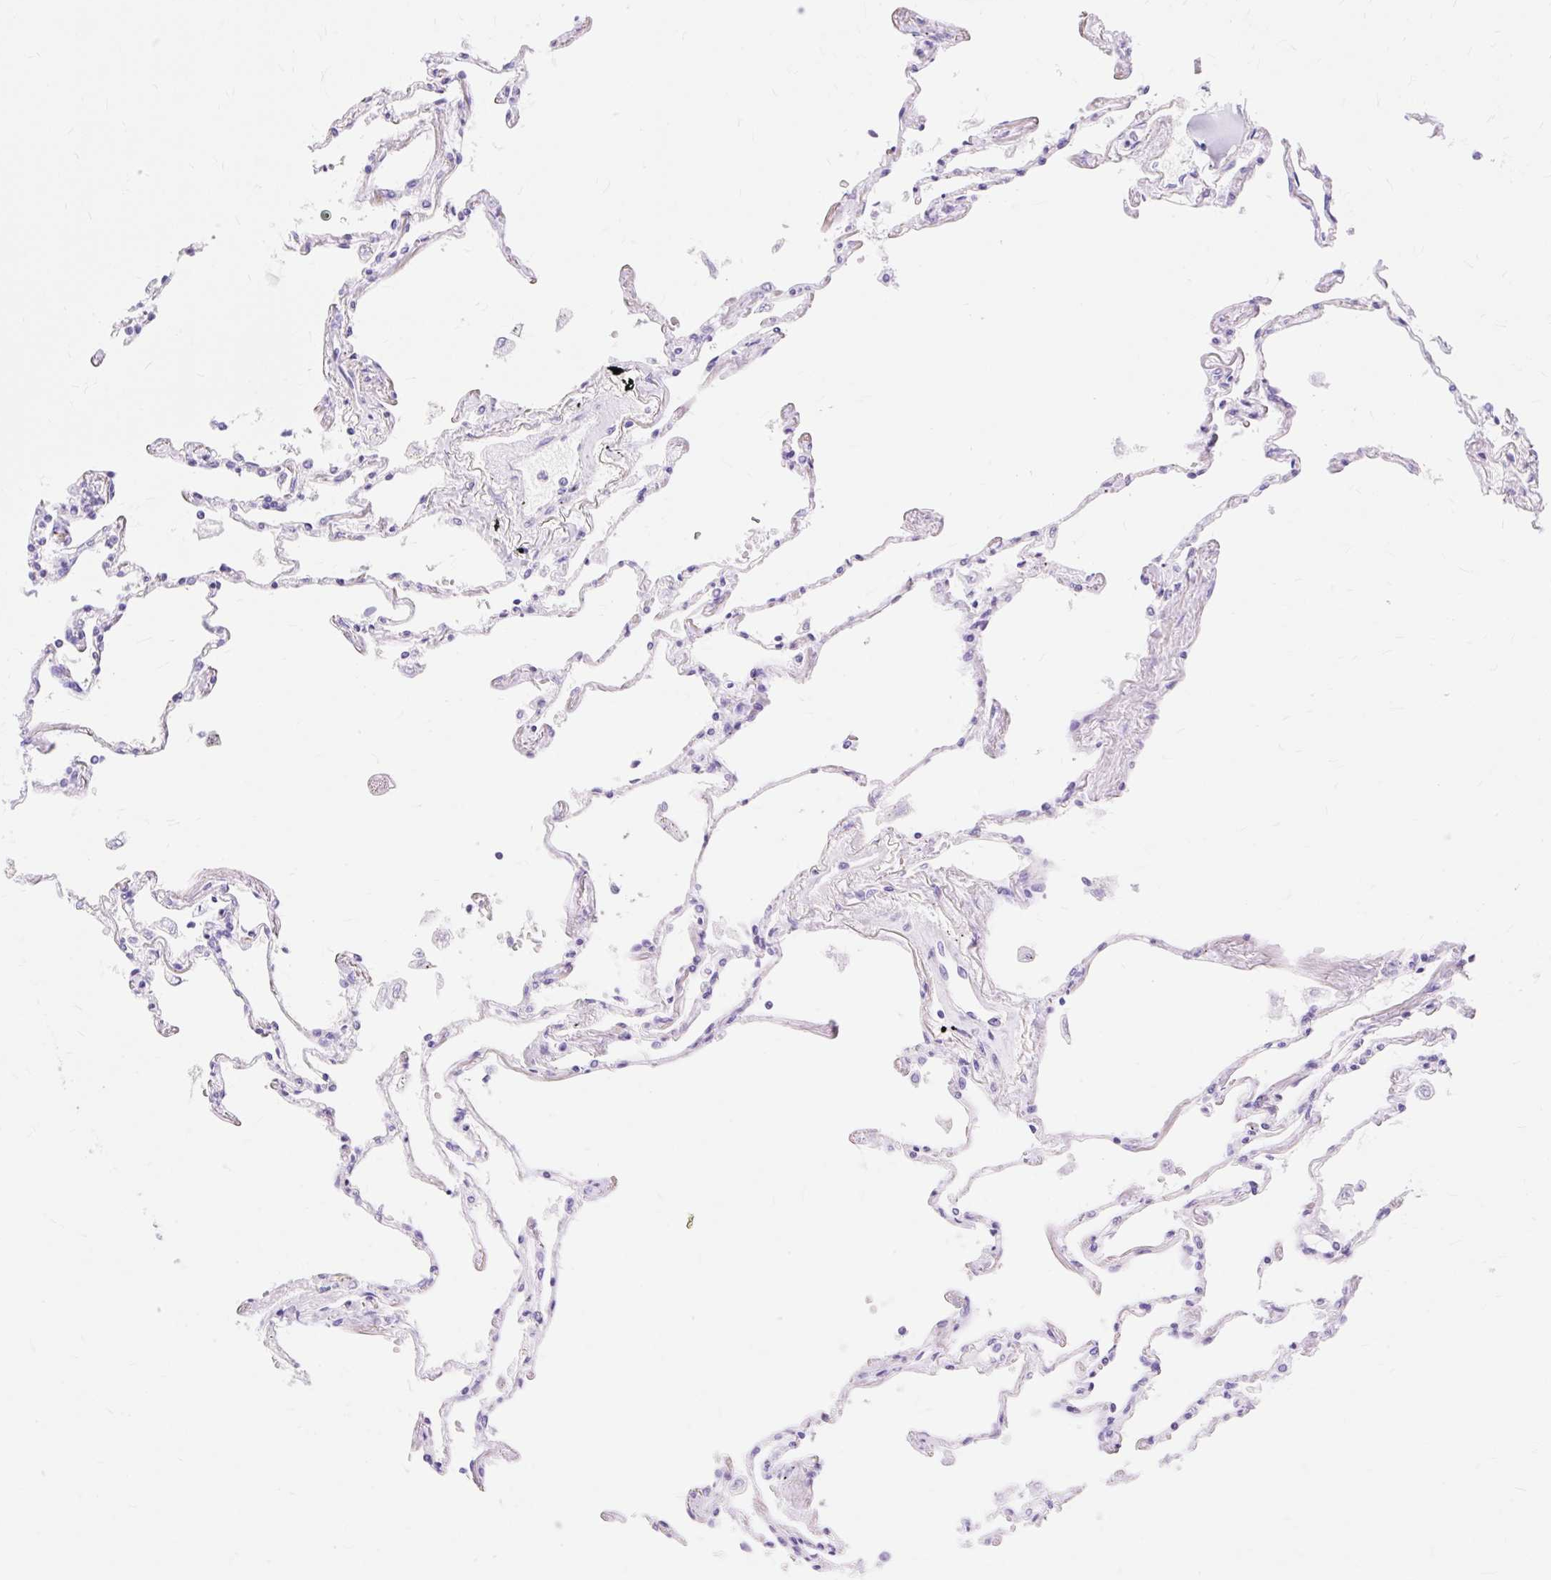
{"staining": {"intensity": "negative", "quantity": "none", "location": "none"}, "tissue": "lung", "cell_type": "Alveolar cells", "image_type": "normal", "snomed": [{"axis": "morphology", "description": "Normal tissue, NOS"}, {"axis": "topography", "description": "Lung"}], "caption": "The photomicrograph displays no staining of alveolar cells in benign lung.", "gene": "MBP", "patient": {"sex": "female", "age": 67}}